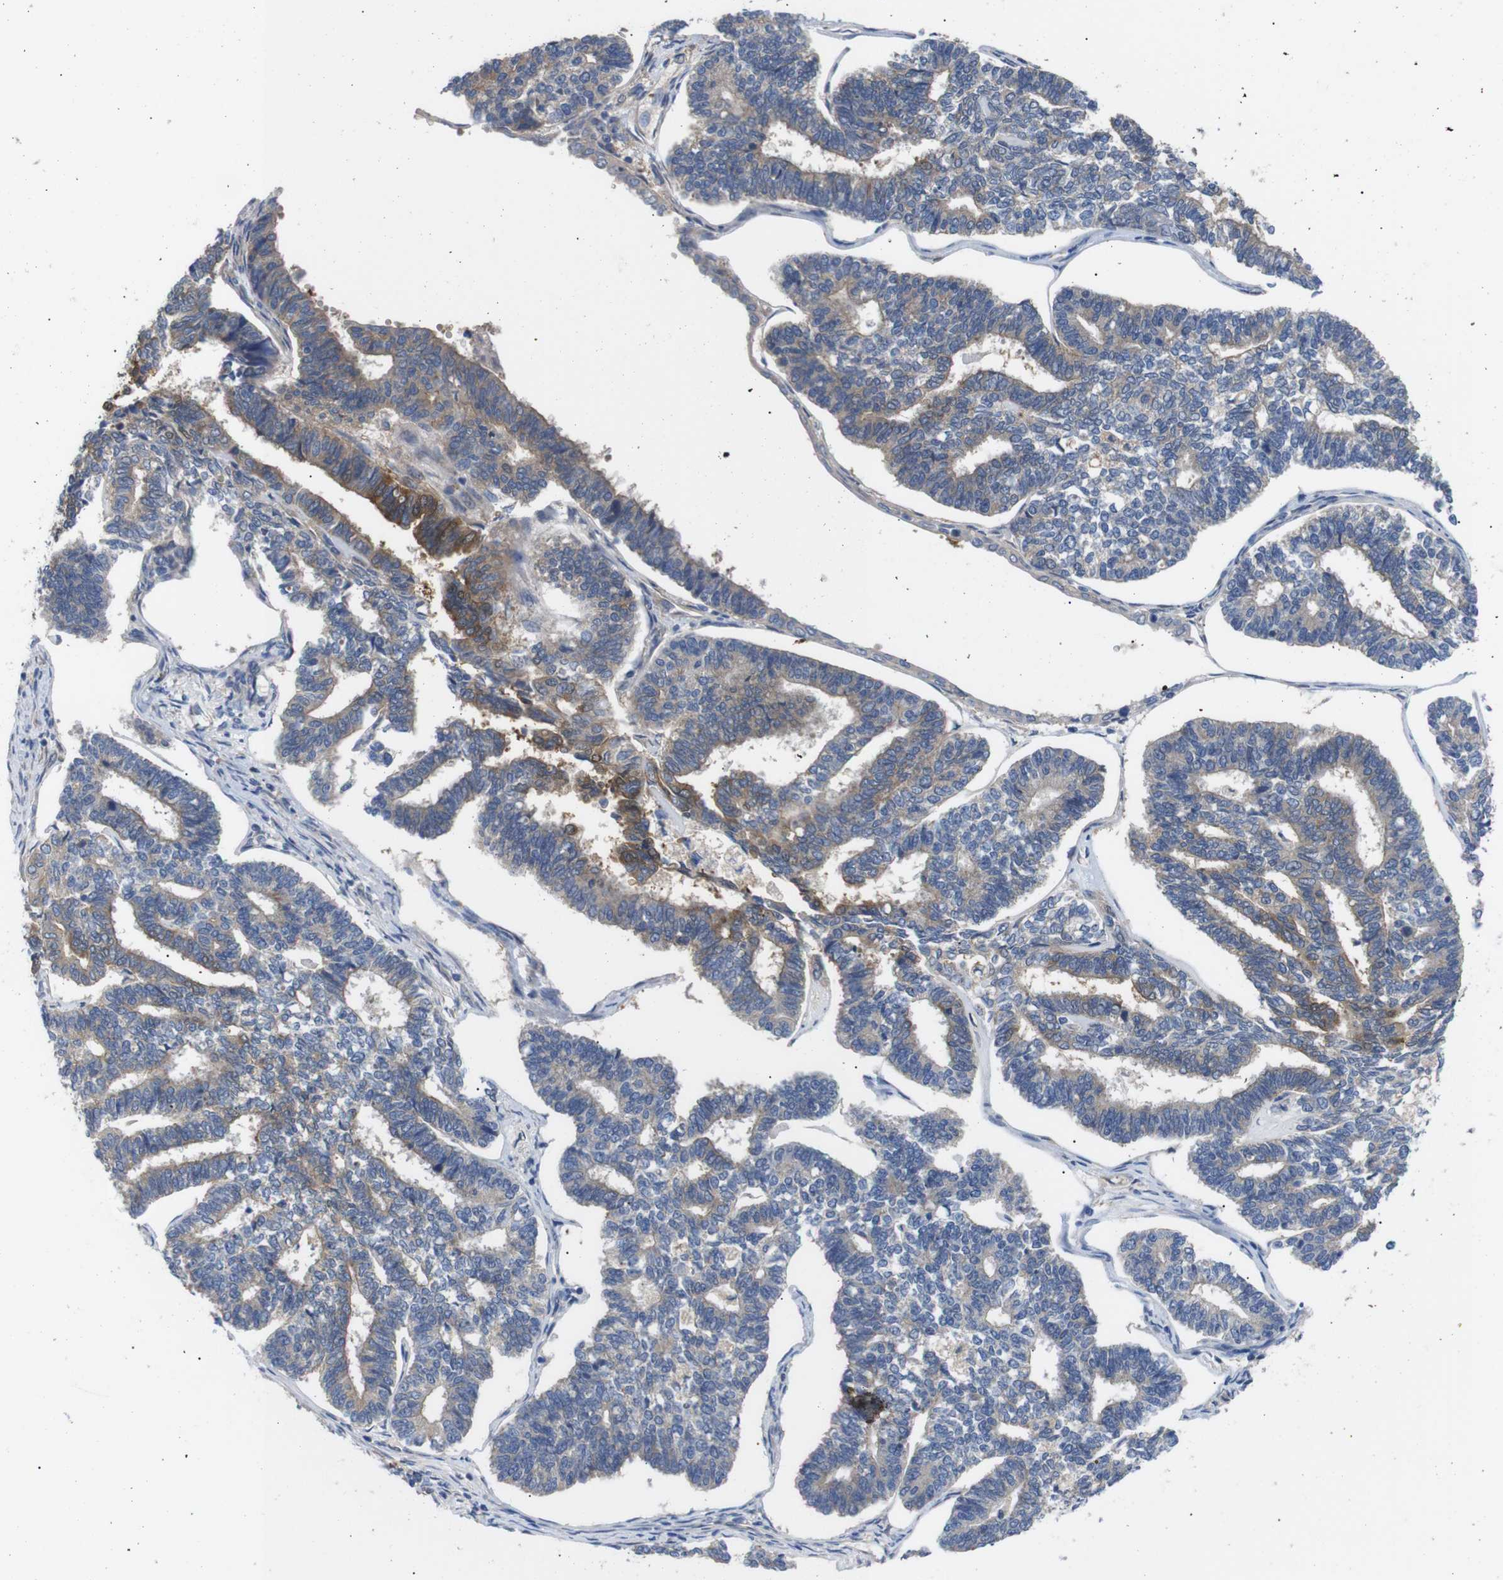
{"staining": {"intensity": "weak", "quantity": ">75%", "location": "cytoplasmic/membranous"}, "tissue": "endometrial cancer", "cell_type": "Tumor cells", "image_type": "cancer", "snomed": [{"axis": "morphology", "description": "Adenocarcinoma, NOS"}, {"axis": "topography", "description": "Endometrium"}], "caption": "Immunohistochemical staining of adenocarcinoma (endometrial) exhibits weak cytoplasmic/membranous protein positivity in approximately >75% of tumor cells.", "gene": "DDR1", "patient": {"sex": "female", "age": 70}}